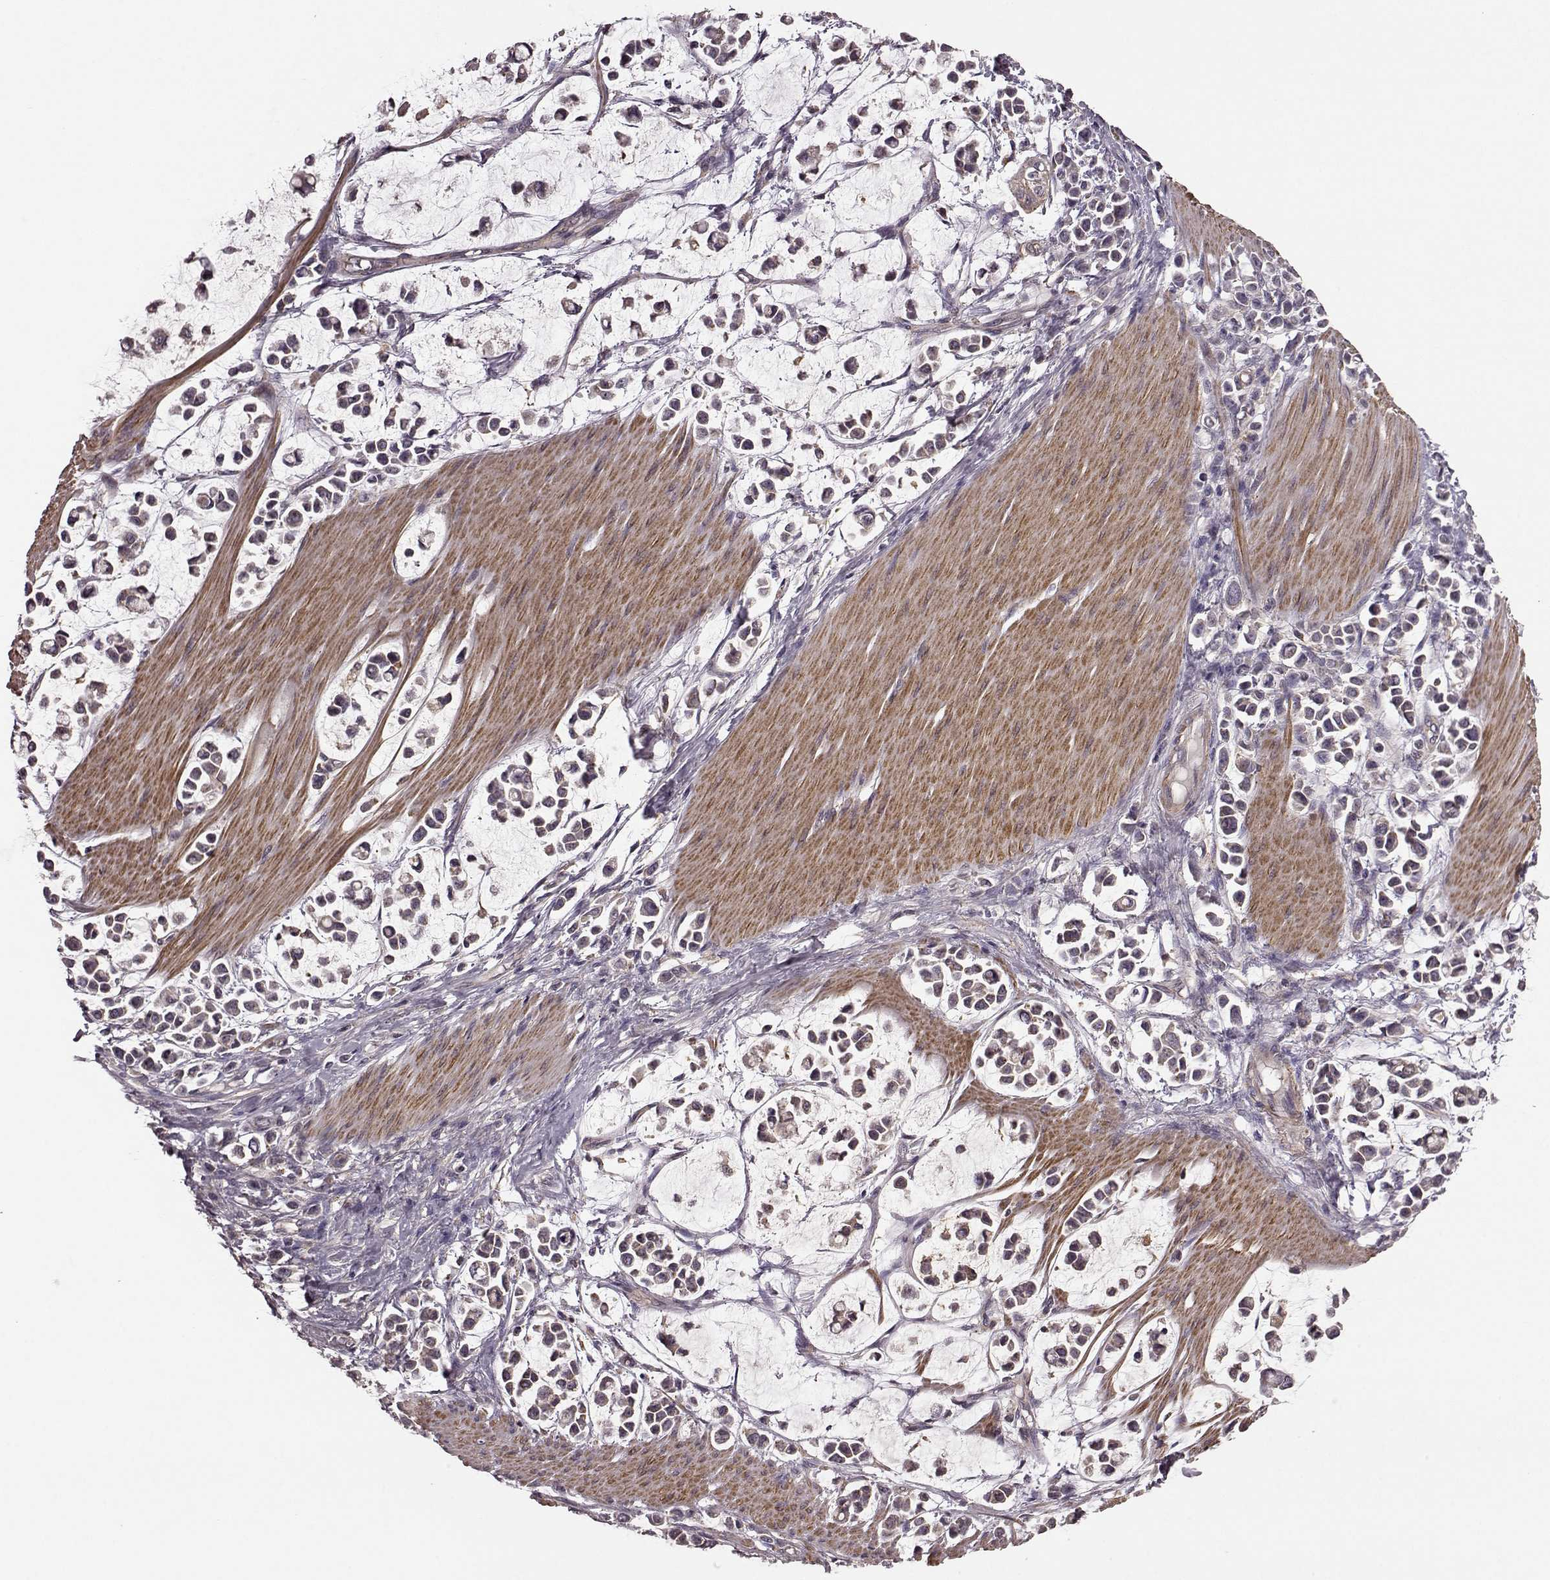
{"staining": {"intensity": "moderate", "quantity": ">75%", "location": "cytoplasmic/membranous"}, "tissue": "stomach cancer", "cell_type": "Tumor cells", "image_type": "cancer", "snomed": [{"axis": "morphology", "description": "Adenocarcinoma, NOS"}, {"axis": "topography", "description": "Stomach"}], "caption": "Immunohistochemical staining of human adenocarcinoma (stomach) demonstrates medium levels of moderate cytoplasmic/membranous positivity in about >75% of tumor cells. Using DAB (brown) and hematoxylin (blue) stains, captured at high magnification using brightfield microscopy.", "gene": "FNIP2", "patient": {"sex": "male", "age": 82}}